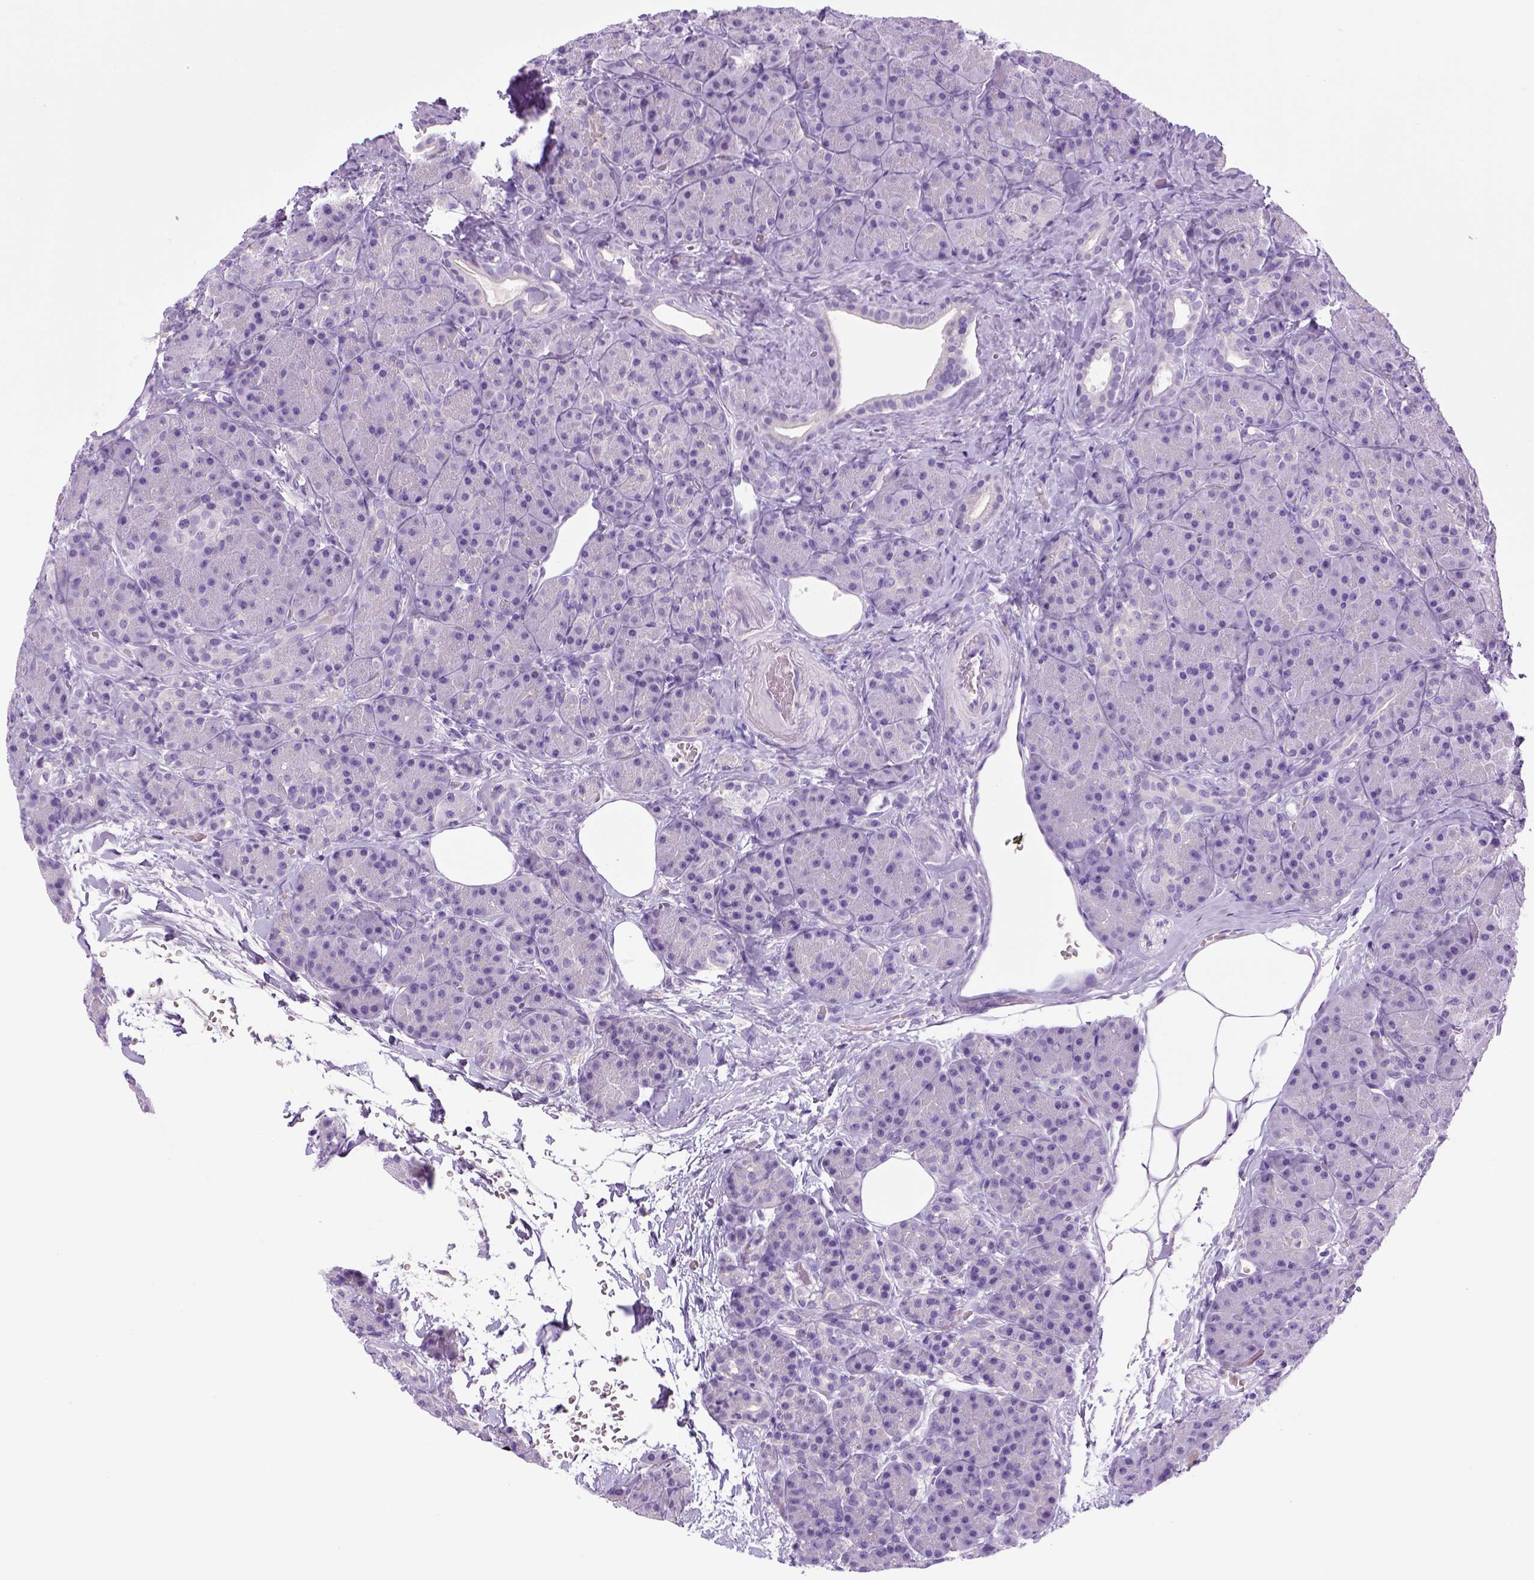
{"staining": {"intensity": "negative", "quantity": "none", "location": "none"}, "tissue": "pancreas", "cell_type": "Exocrine glandular cells", "image_type": "normal", "snomed": [{"axis": "morphology", "description": "Normal tissue, NOS"}, {"axis": "topography", "description": "Pancreas"}], "caption": "This is a micrograph of immunohistochemistry staining of normal pancreas, which shows no positivity in exocrine glandular cells.", "gene": "SGCG", "patient": {"sex": "male", "age": 57}}